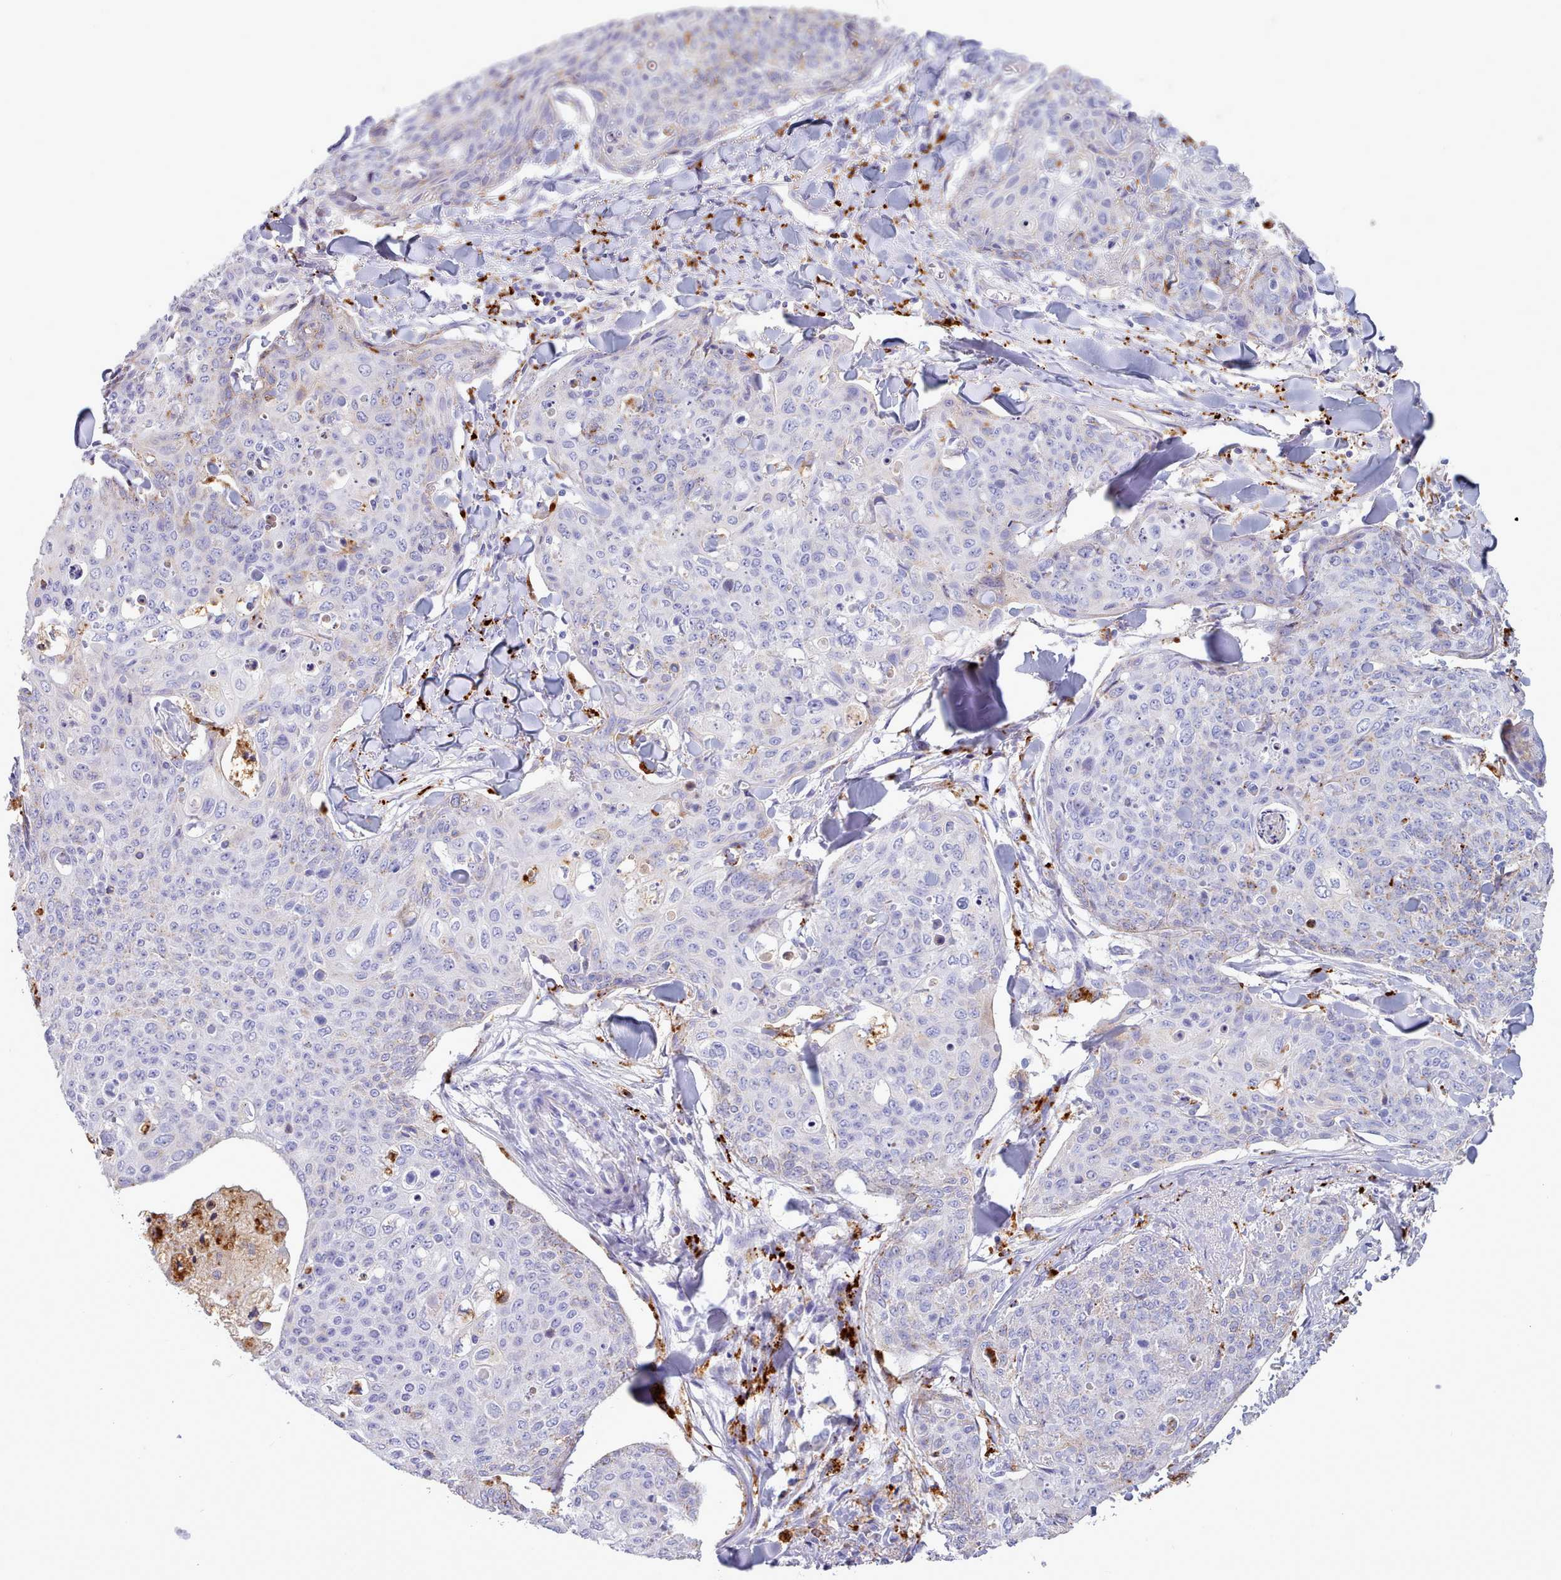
{"staining": {"intensity": "negative", "quantity": "none", "location": "none"}, "tissue": "skin cancer", "cell_type": "Tumor cells", "image_type": "cancer", "snomed": [{"axis": "morphology", "description": "Squamous cell carcinoma, NOS"}, {"axis": "topography", "description": "Skin"}, {"axis": "topography", "description": "Vulva"}], "caption": "Protein analysis of skin cancer (squamous cell carcinoma) demonstrates no significant expression in tumor cells.", "gene": "GAA", "patient": {"sex": "female", "age": 85}}